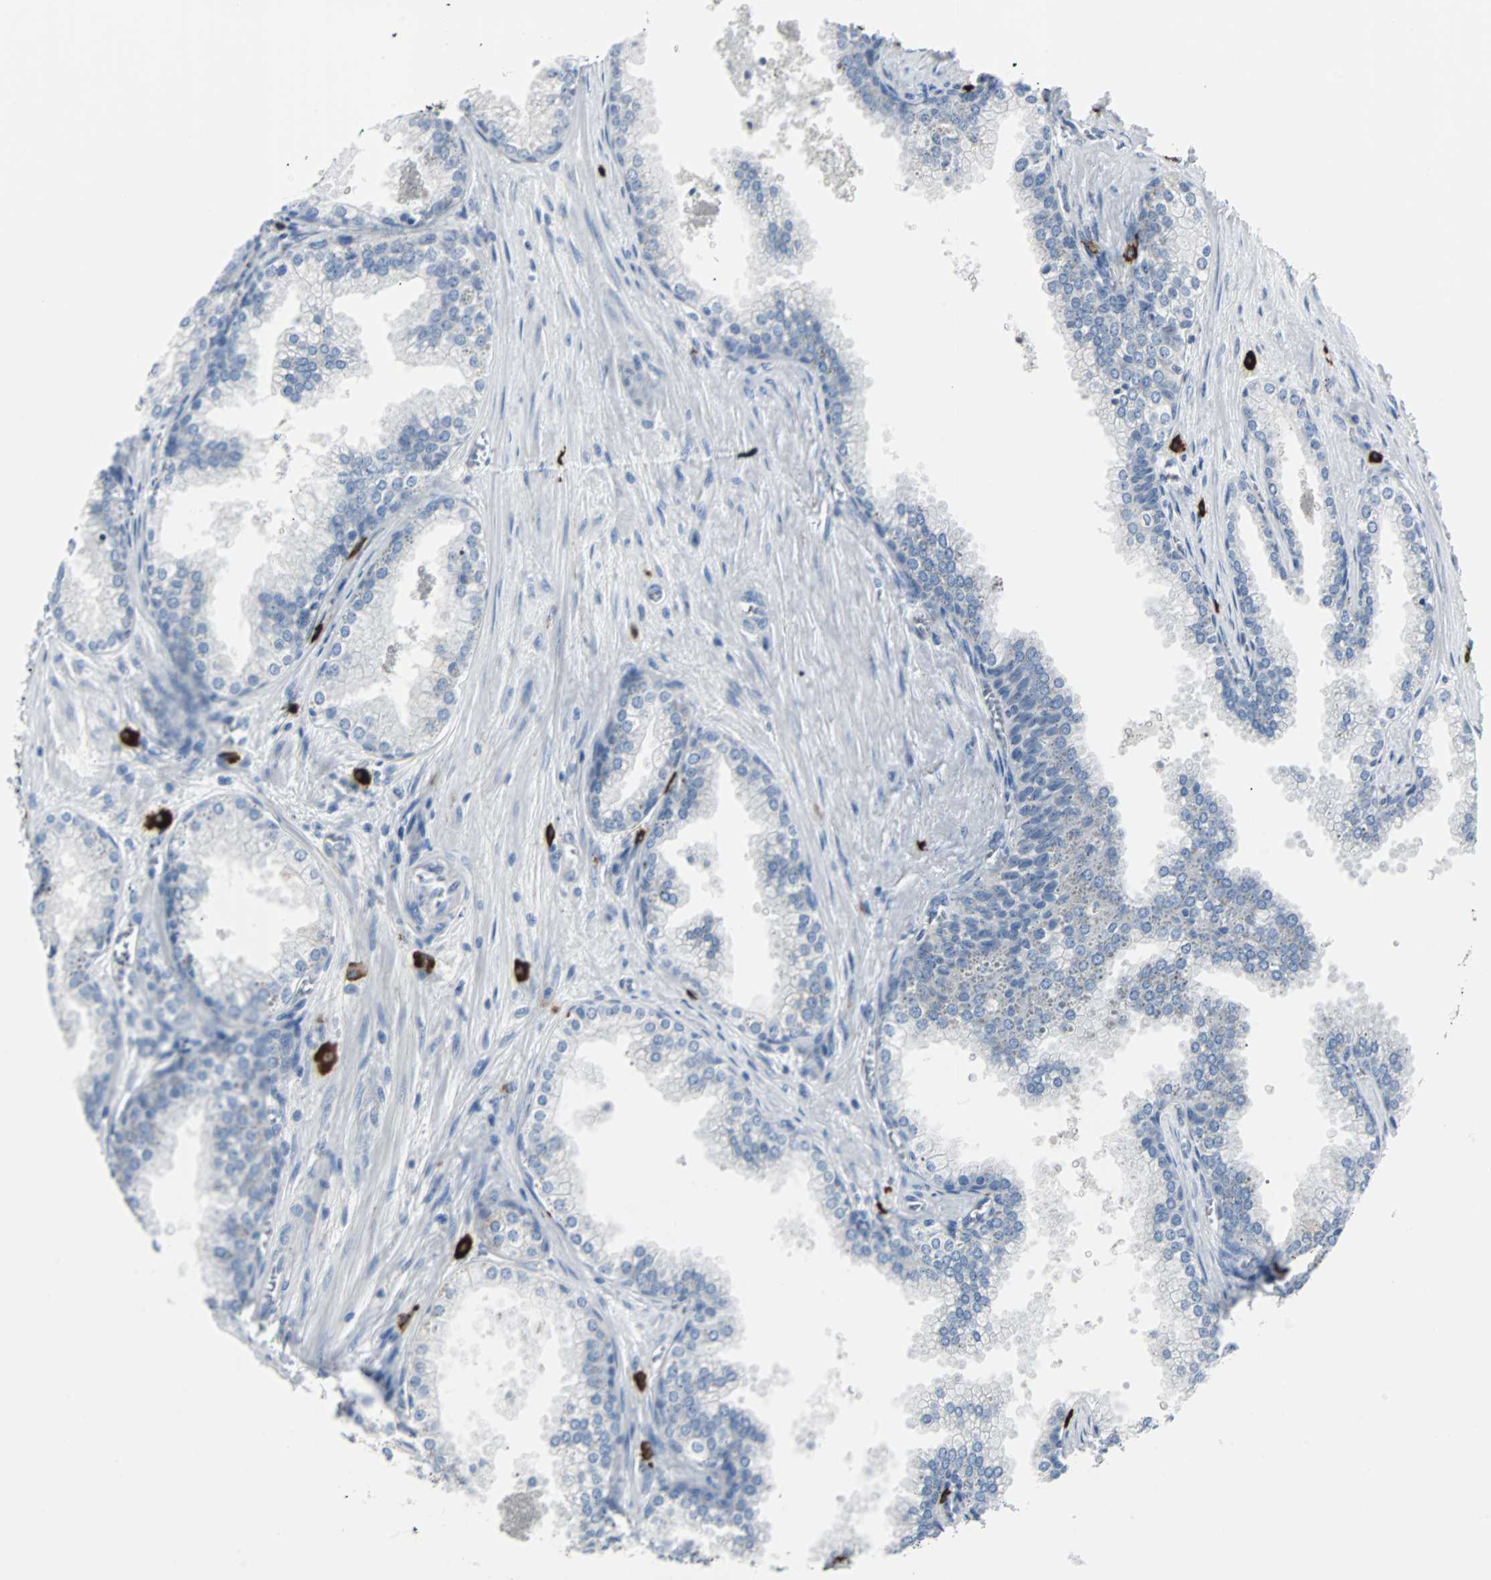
{"staining": {"intensity": "negative", "quantity": "none", "location": "none"}, "tissue": "prostate cancer", "cell_type": "Tumor cells", "image_type": "cancer", "snomed": [{"axis": "morphology", "description": "Adenocarcinoma, Low grade"}, {"axis": "topography", "description": "Prostate"}], "caption": "Immunohistochemical staining of prostate cancer exhibits no significant positivity in tumor cells.", "gene": "RASA1", "patient": {"sex": "male", "age": 60}}